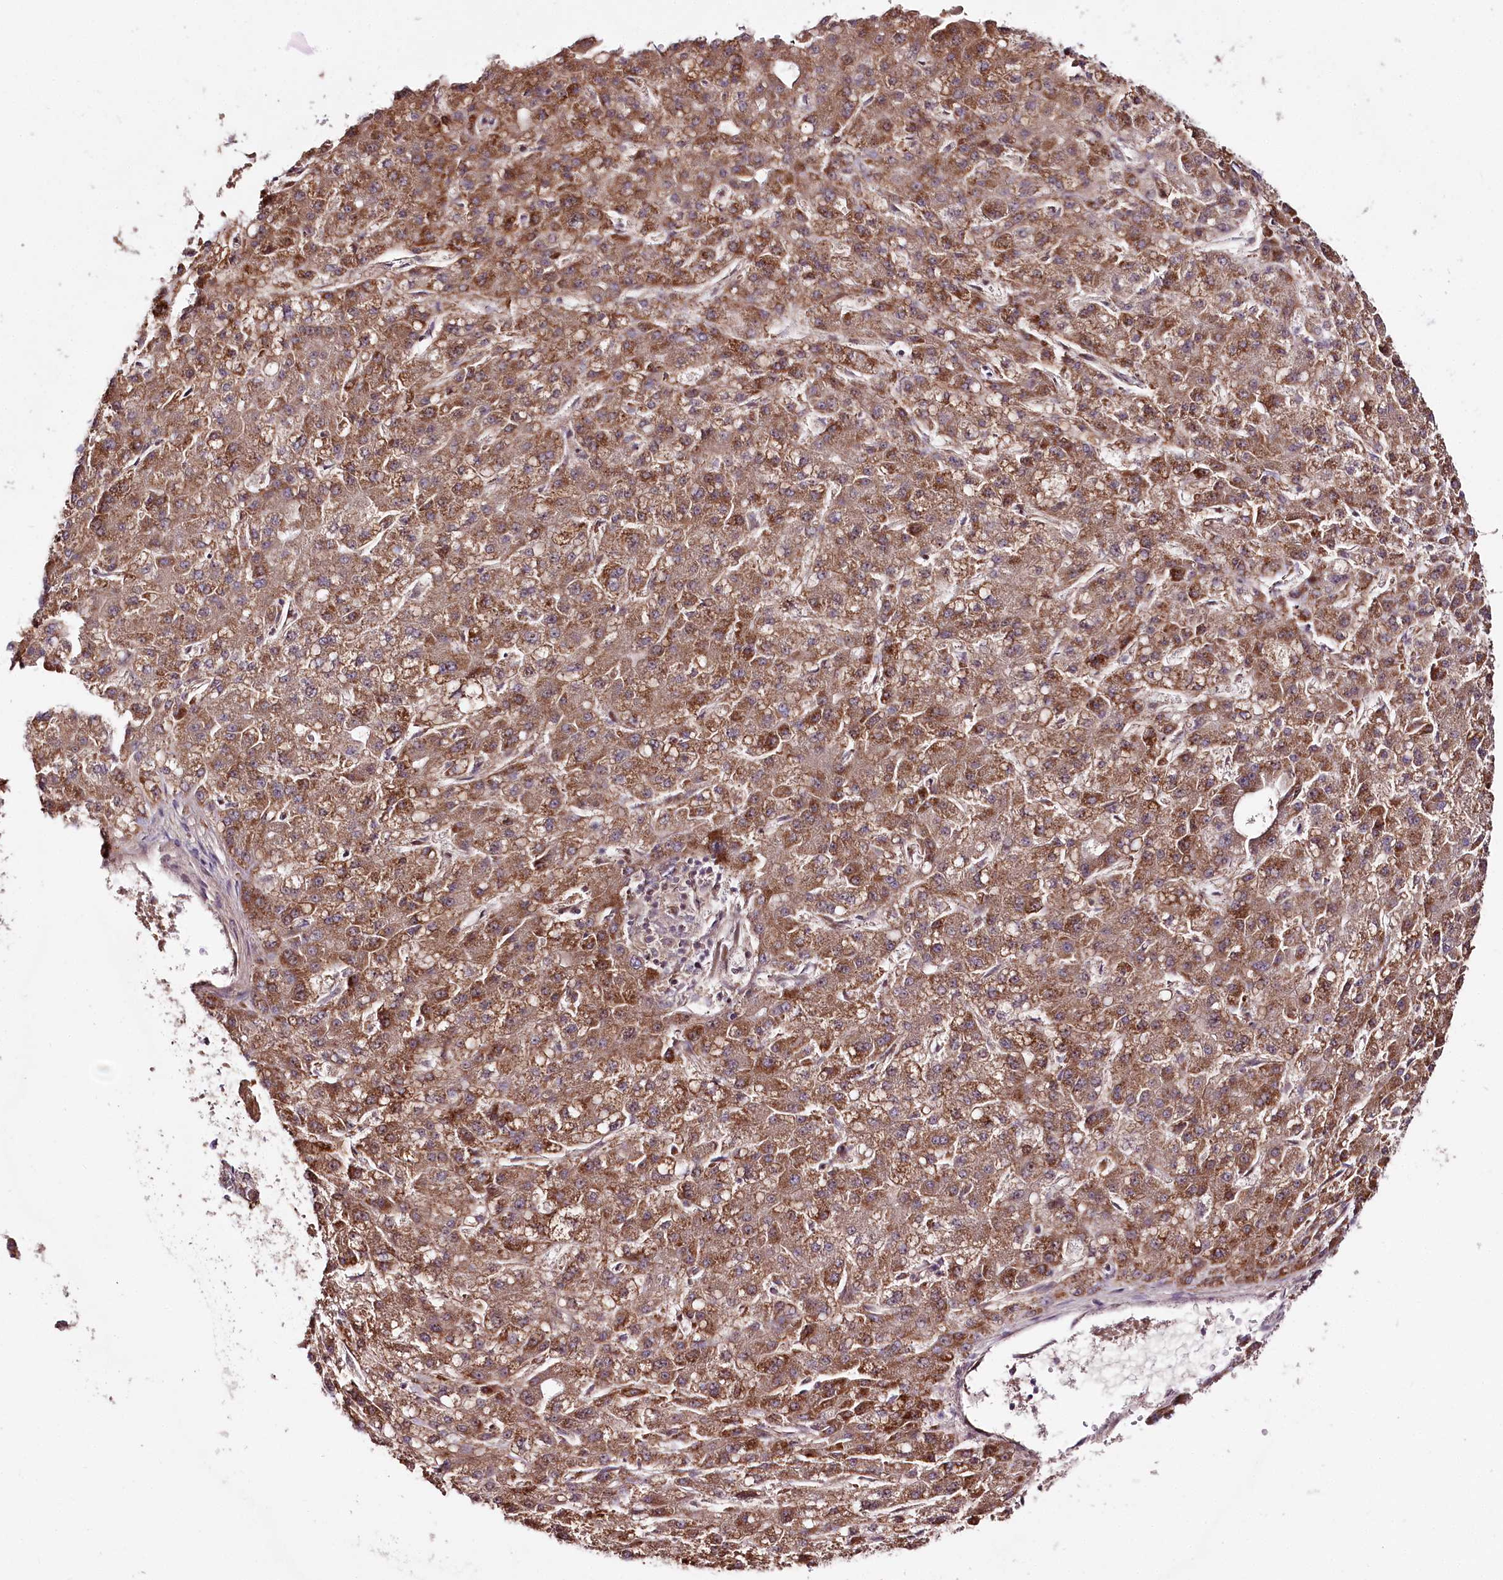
{"staining": {"intensity": "moderate", "quantity": ">75%", "location": "cytoplasmic/membranous"}, "tissue": "liver cancer", "cell_type": "Tumor cells", "image_type": "cancer", "snomed": [{"axis": "morphology", "description": "Carcinoma, Hepatocellular, NOS"}, {"axis": "topography", "description": "Liver"}], "caption": "Protein staining reveals moderate cytoplasmic/membranous positivity in approximately >75% of tumor cells in liver cancer.", "gene": "DMP1", "patient": {"sex": "male", "age": 67}}